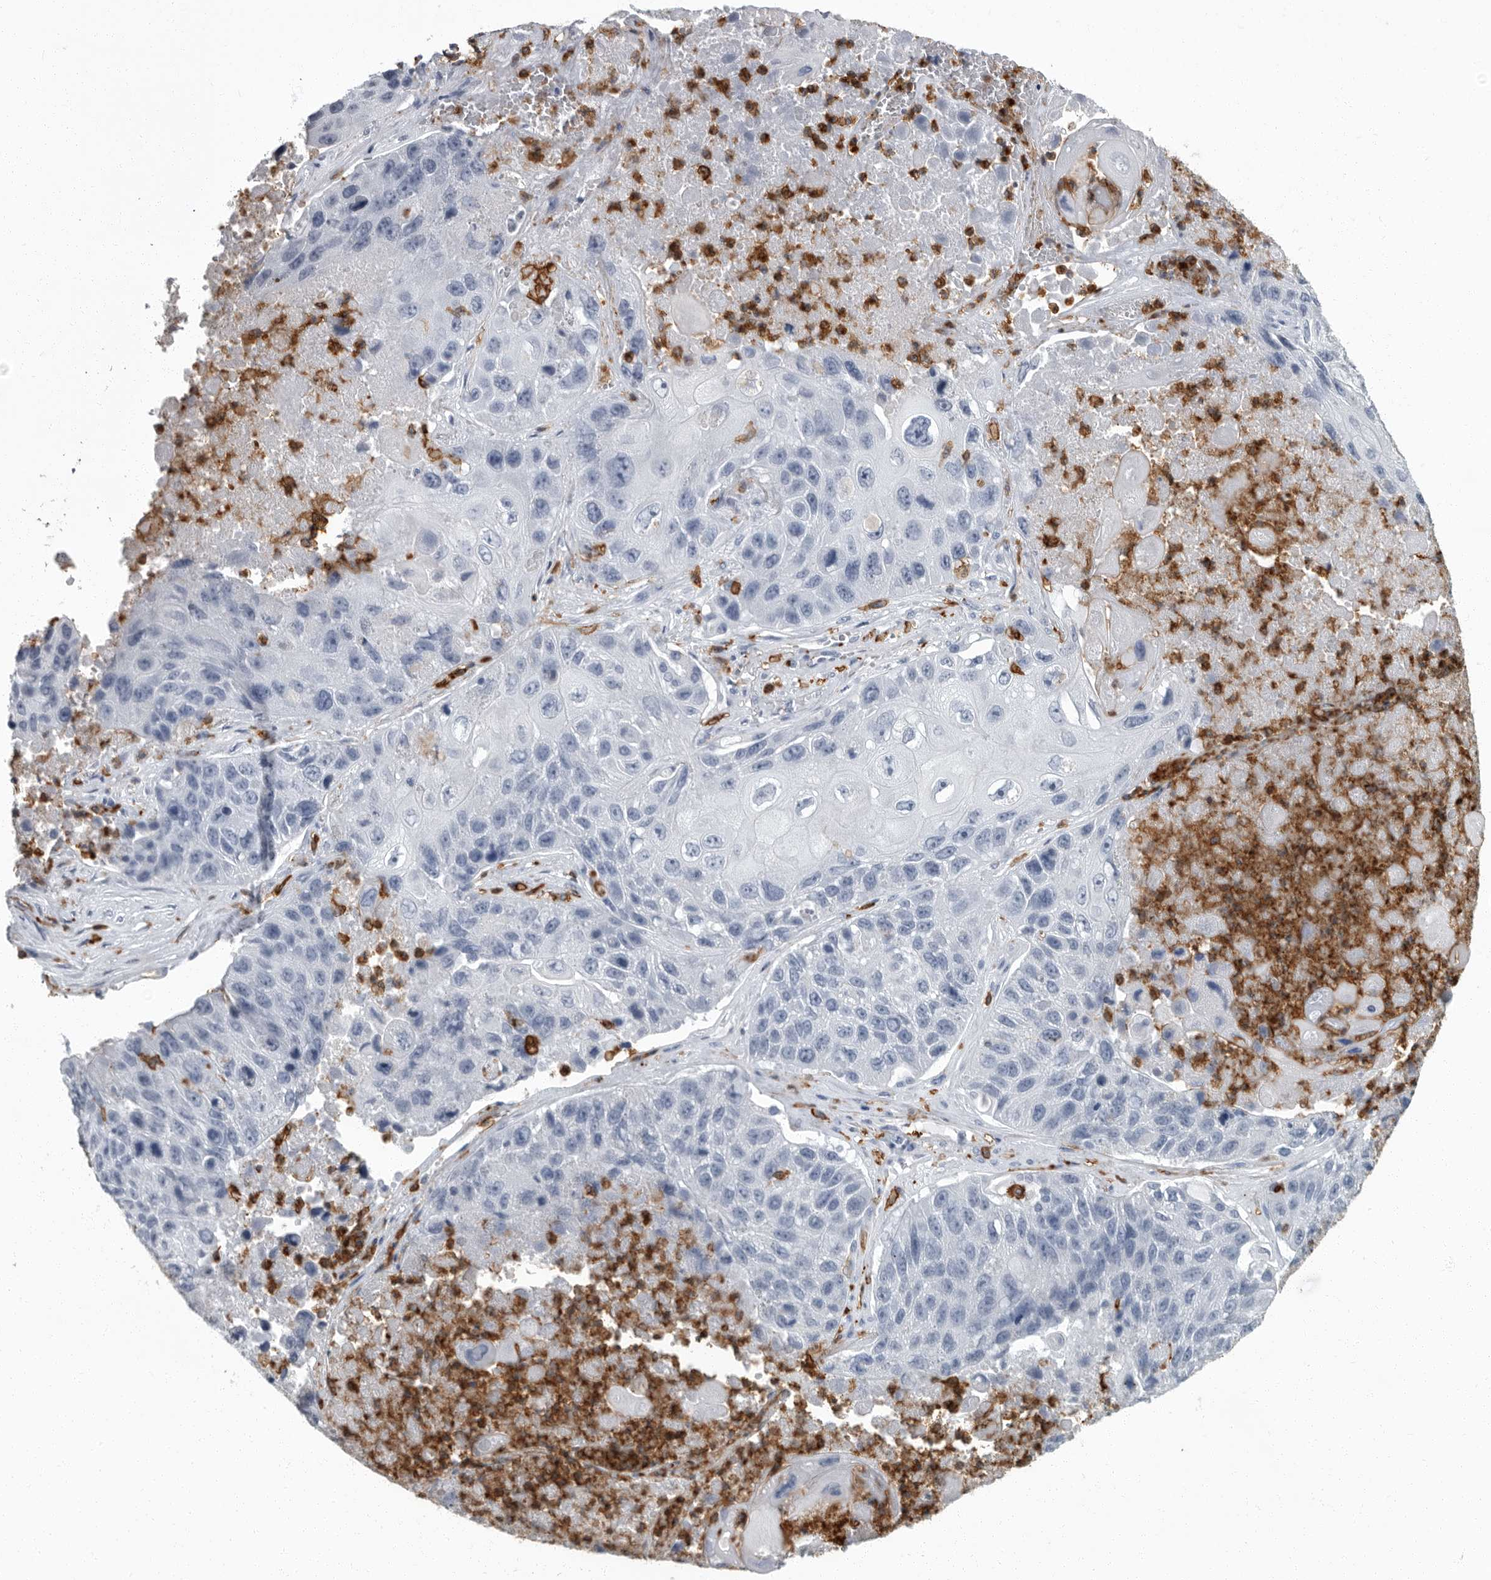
{"staining": {"intensity": "negative", "quantity": "none", "location": "none"}, "tissue": "lung cancer", "cell_type": "Tumor cells", "image_type": "cancer", "snomed": [{"axis": "morphology", "description": "Squamous cell carcinoma, NOS"}, {"axis": "topography", "description": "Lung"}], "caption": "This is a image of immunohistochemistry (IHC) staining of squamous cell carcinoma (lung), which shows no staining in tumor cells.", "gene": "FCER1G", "patient": {"sex": "male", "age": 61}}